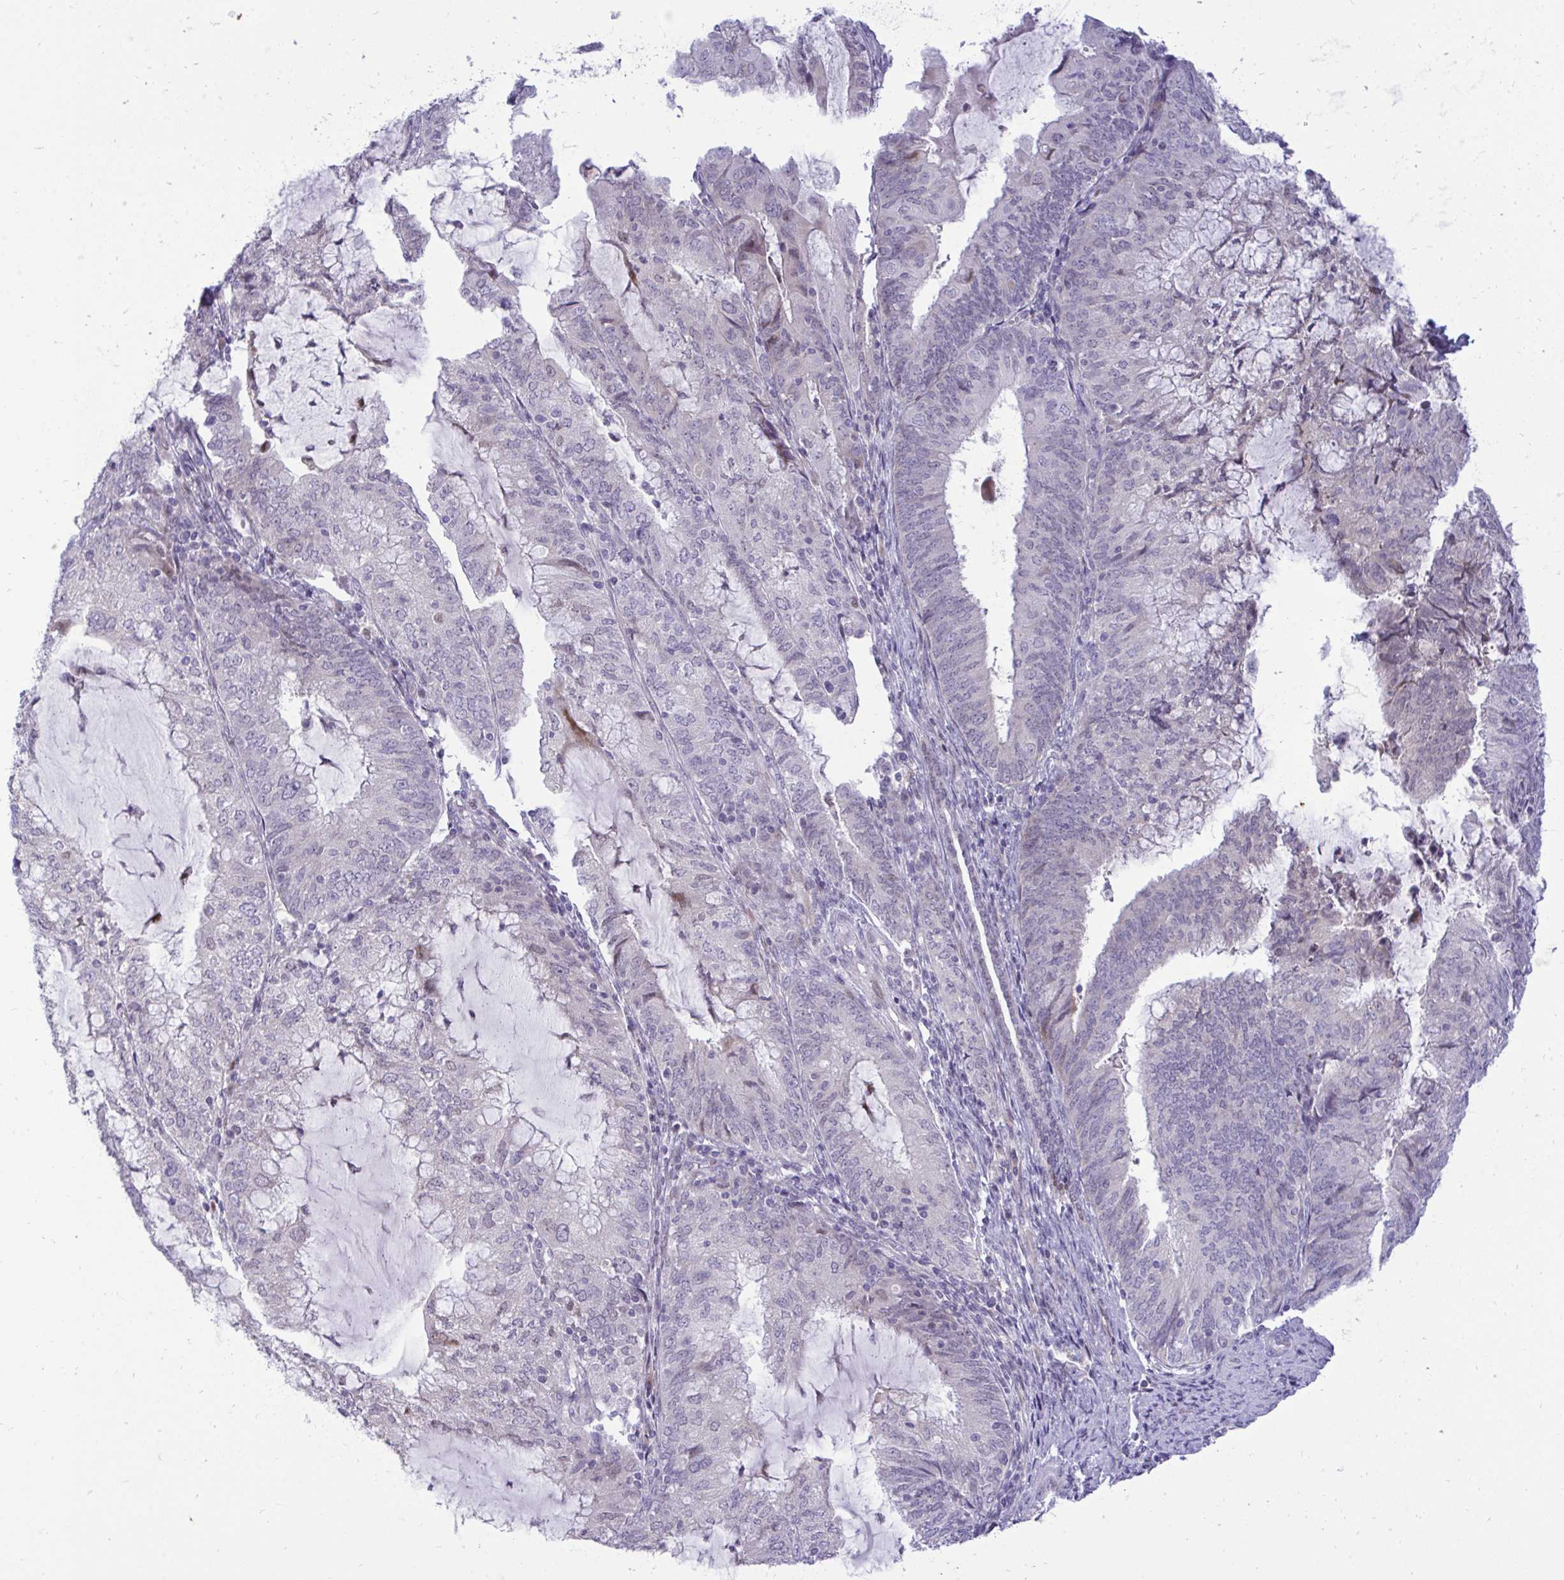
{"staining": {"intensity": "weak", "quantity": "<25%", "location": "cytoplasmic/membranous"}, "tissue": "endometrial cancer", "cell_type": "Tumor cells", "image_type": "cancer", "snomed": [{"axis": "morphology", "description": "Adenocarcinoma, NOS"}, {"axis": "topography", "description": "Endometrium"}], "caption": "A micrograph of adenocarcinoma (endometrial) stained for a protein displays no brown staining in tumor cells.", "gene": "EPOP", "patient": {"sex": "female", "age": 81}}